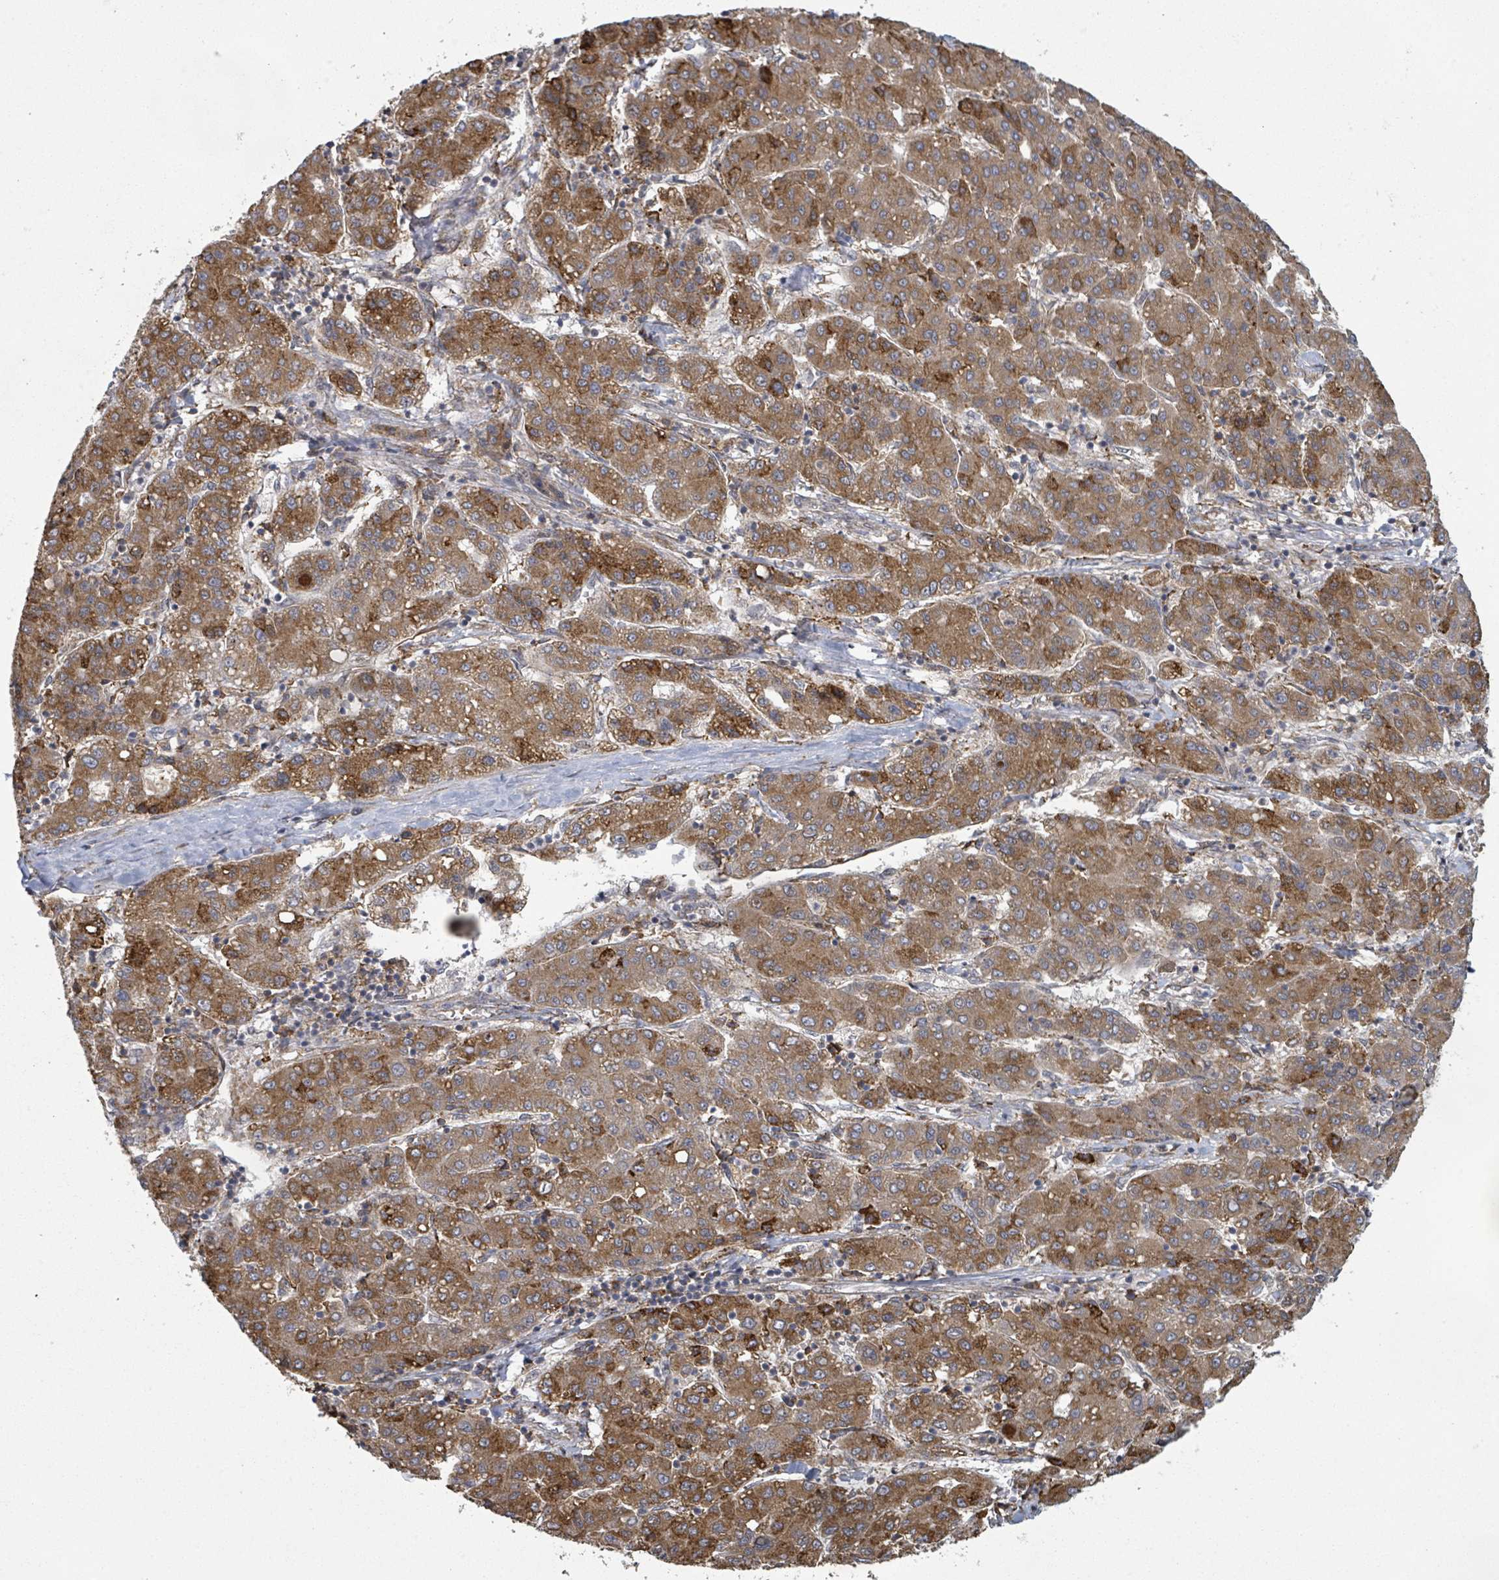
{"staining": {"intensity": "moderate", "quantity": ">75%", "location": "cytoplasmic/membranous"}, "tissue": "liver cancer", "cell_type": "Tumor cells", "image_type": "cancer", "snomed": [{"axis": "morphology", "description": "Carcinoma, Hepatocellular, NOS"}, {"axis": "topography", "description": "Liver"}], "caption": "Tumor cells demonstrate moderate cytoplasmic/membranous staining in about >75% of cells in liver hepatocellular carcinoma.", "gene": "SHROOM2", "patient": {"sex": "male", "age": 65}}